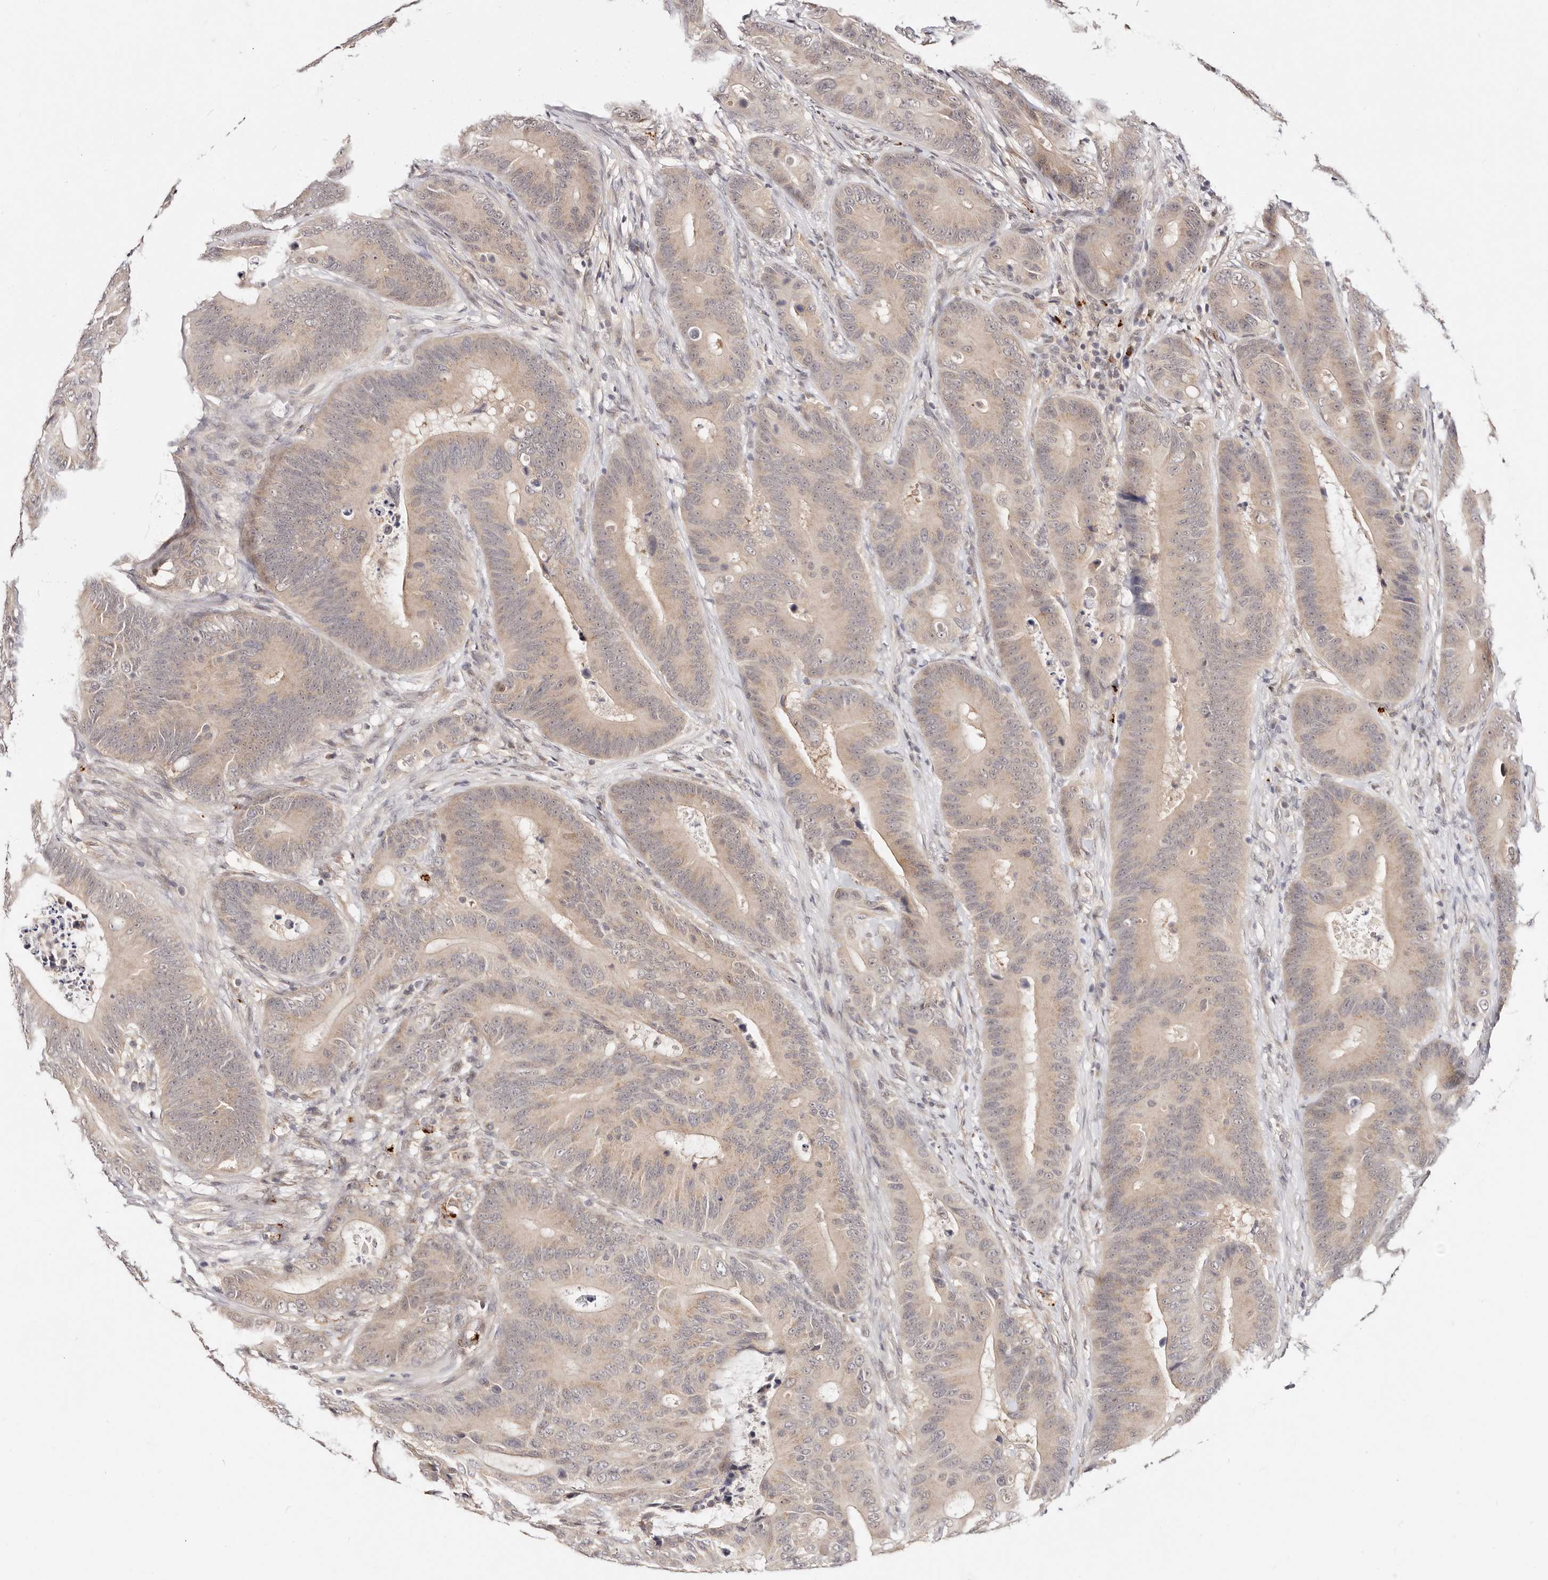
{"staining": {"intensity": "weak", "quantity": ">75%", "location": "cytoplasmic/membranous,nuclear"}, "tissue": "colorectal cancer", "cell_type": "Tumor cells", "image_type": "cancer", "snomed": [{"axis": "morphology", "description": "Adenocarcinoma, NOS"}, {"axis": "topography", "description": "Colon"}], "caption": "Immunohistochemical staining of colorectal adenocarcinoma demonstrates low levels of weak cytoplasmic/membranous and nuclear protein staining in approximately >75% of tumor cells. (DAB = brown stain, brightfield microscopy at high magnification).", "gene": "VIPAS39", "patient": {"sex": "male", "age": 83}}